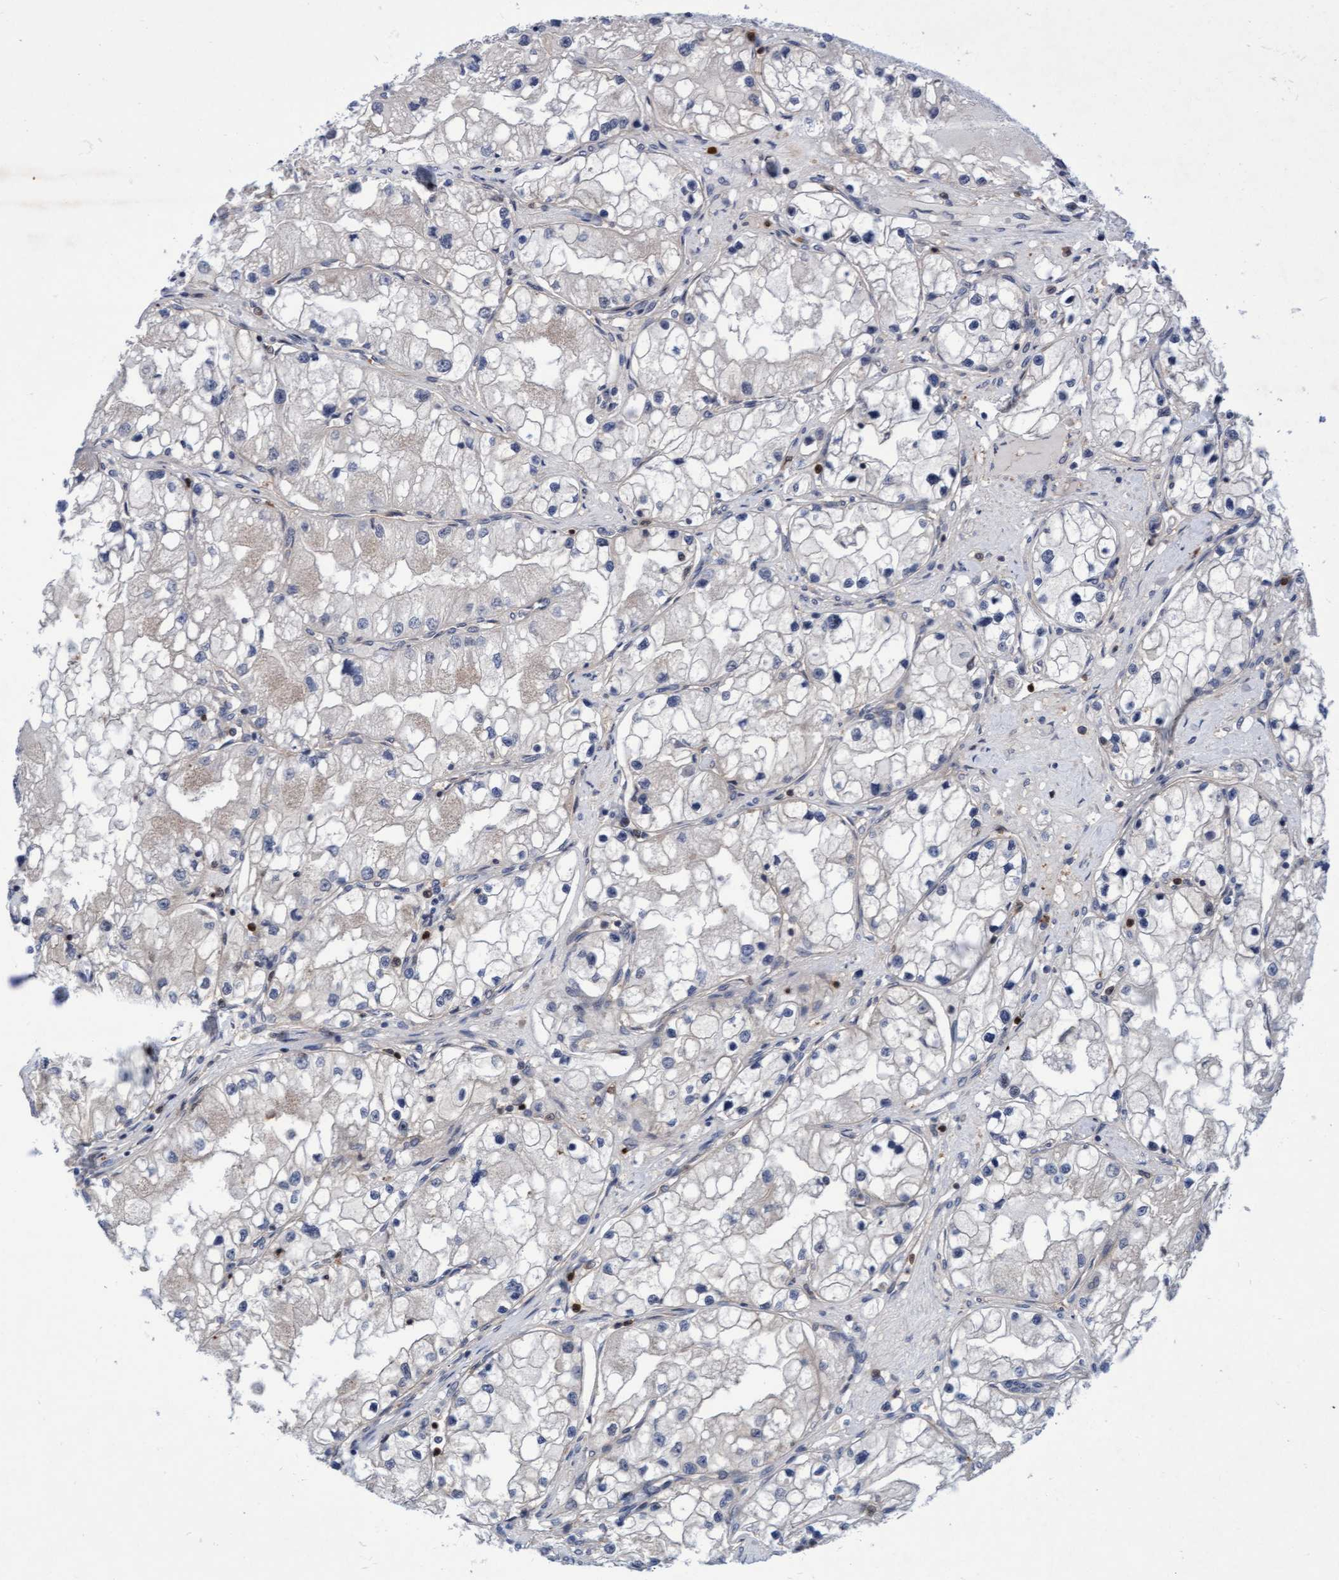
{"staining": {"intensity": "negative", "quantity": "none", "location": "none"}, "tissue": "renal cancer", "cell_type": "Tumor cells", "image_type": "cancer", "snomed": [{"axis": "morphology", "description": "Adenocarcinoma, NOS"}, {"axis": "topography", "description": "Kidney"}], "caption": "DAB immunohistochemical staining of renal cancer reveals no significant staining in tumor cells.", "gene": "RAP1GAP2", "patient": {"sex": "male", "age": 68}}